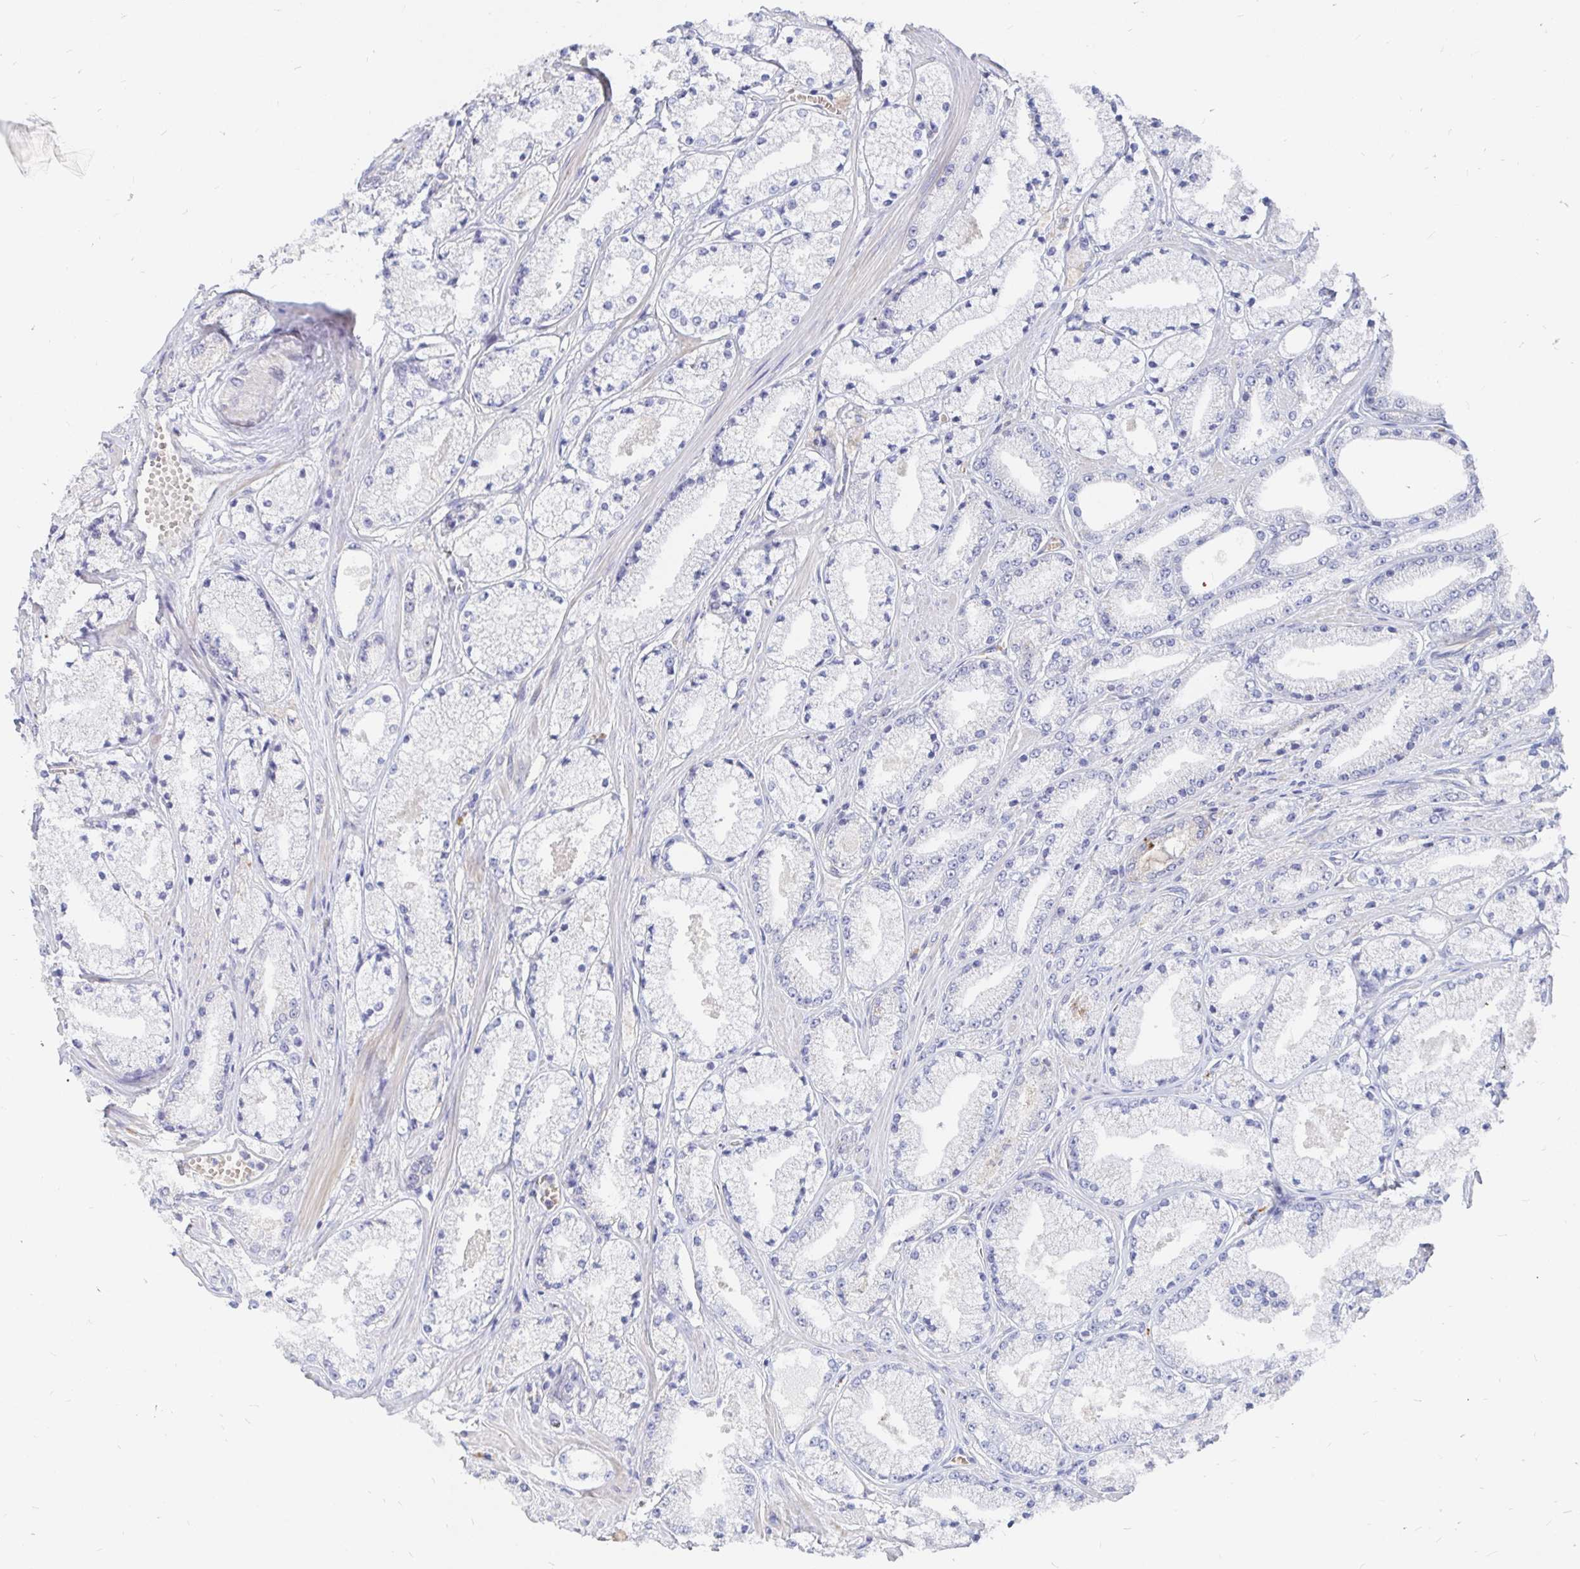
{"staining": {"intensity": "negative", "quantity": "none", "location": "none"}, "tissue": "prostate cancer", "cell_type": "Tumor cells", "image_type": "cancer", "snomed": [{"axis": "morphology", "description": "Adenocarcinoma, High grade"}, {"axis": "topography", "description": "Prostate"}], "caption": "A photomicrograph of adenocarcinoma (high-grade) (prostate) stained for a protein shows no brown staining in tumor cells. Nuclei are stained in blue.", "gene": "KCTD19", "patient": {"sex": "male", "age": 63}}